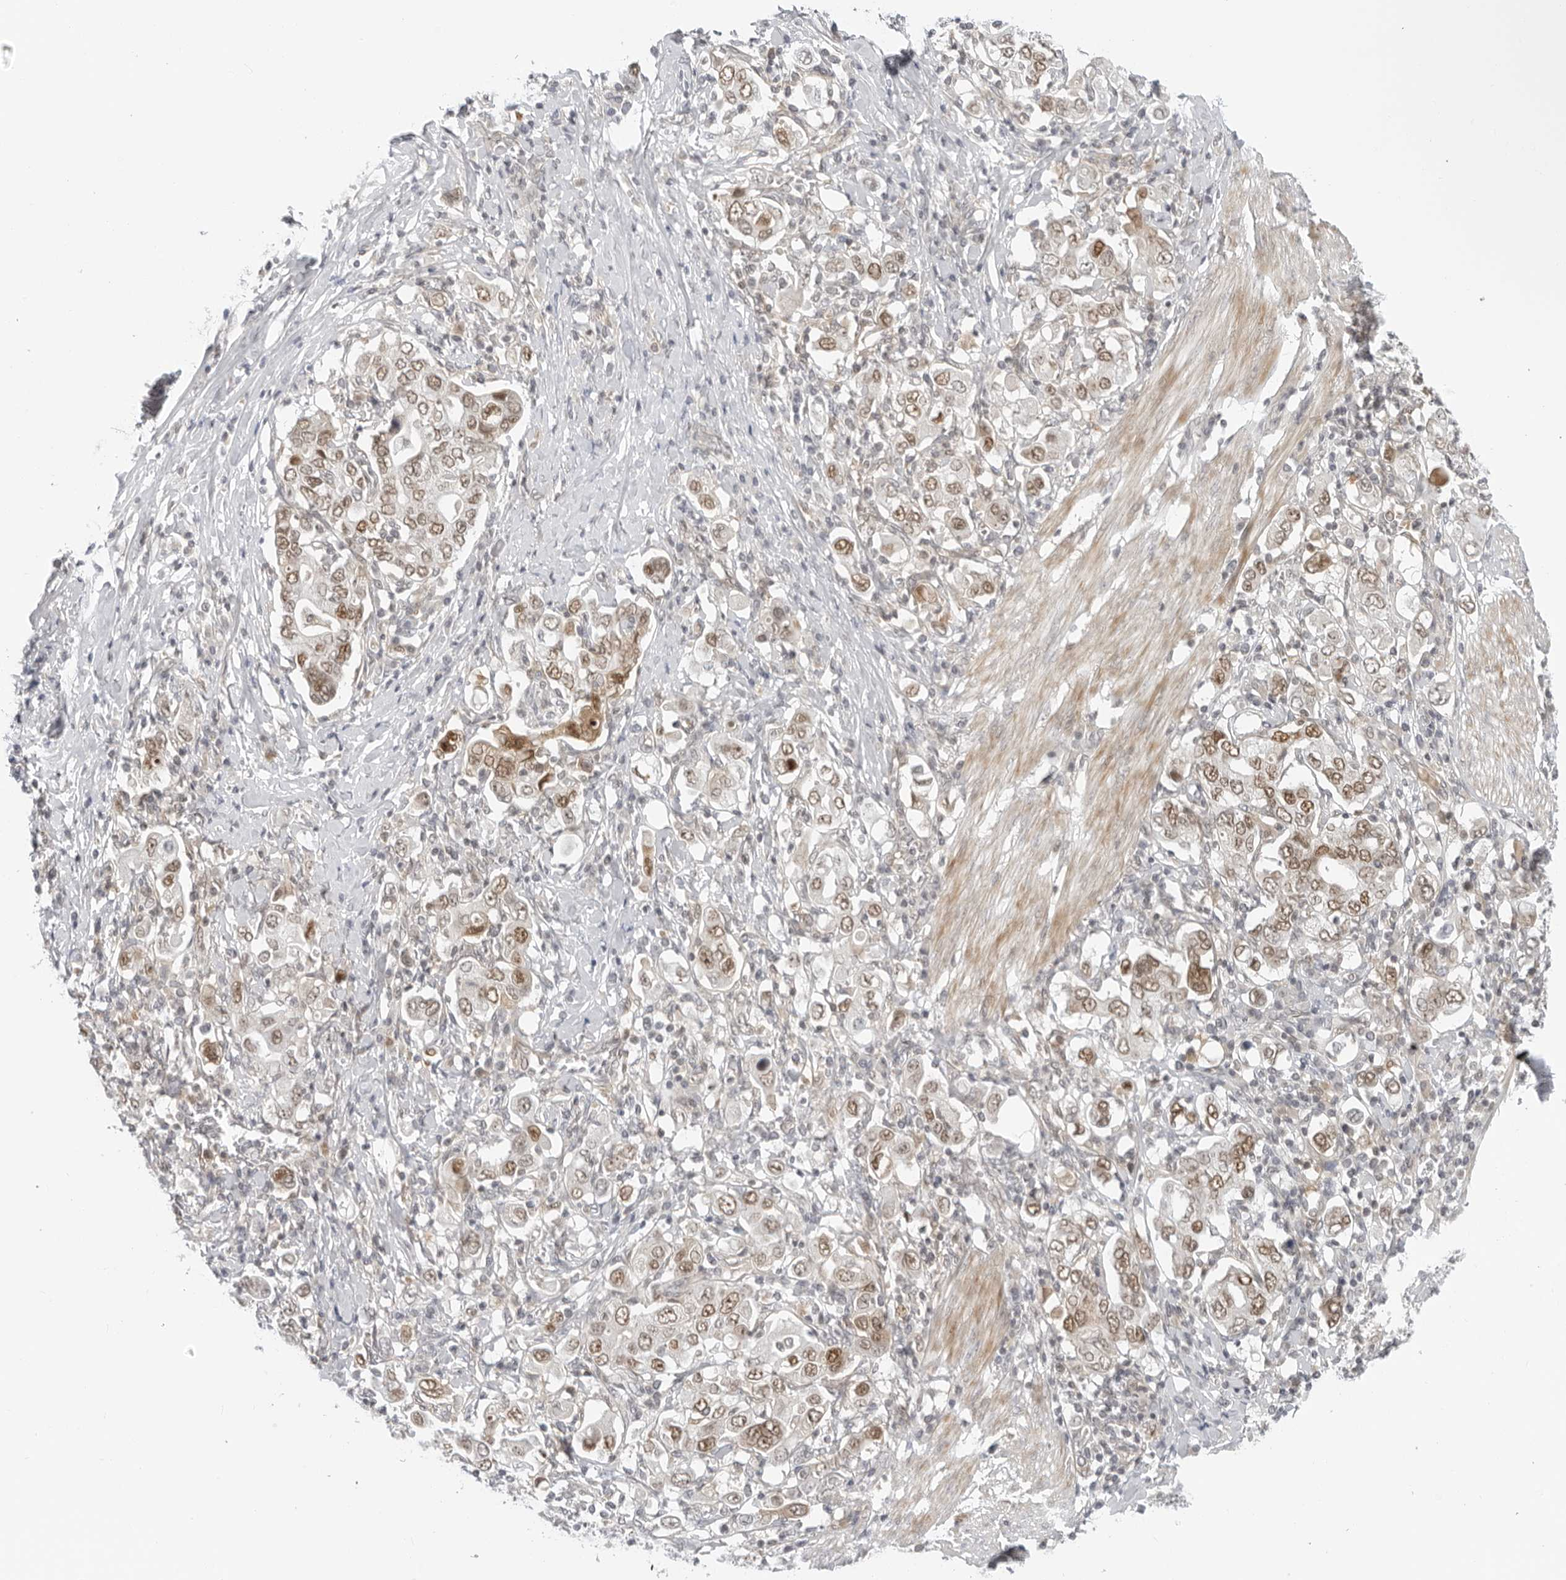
{"staining": {"intensity": "moderate", "quantity": "25%-75%", "location": "nuclear"}, "tissue": "stomach cancer", "cell_type": "Tumor cells", "image_type": "cancer", "snomed": [{"axis": "morphology", "description": "Adenocarcinoma, NOS"}, {"axis": "topography", "description": "Stomach, upper"}], "caption": "Tumor cells reveal medium levels of moderate nuclear positivity in approximately 25%-75% of cells in stomach cancer (adenocarcinoma). Using DAB (3,3'-diaminobenzidine) (brown) and hematoxylin (blue) stains, captured at high magnification using brightfield microscopy.", "gene": "SUGCT", "patient": {"sex": "male", "age": 62}}